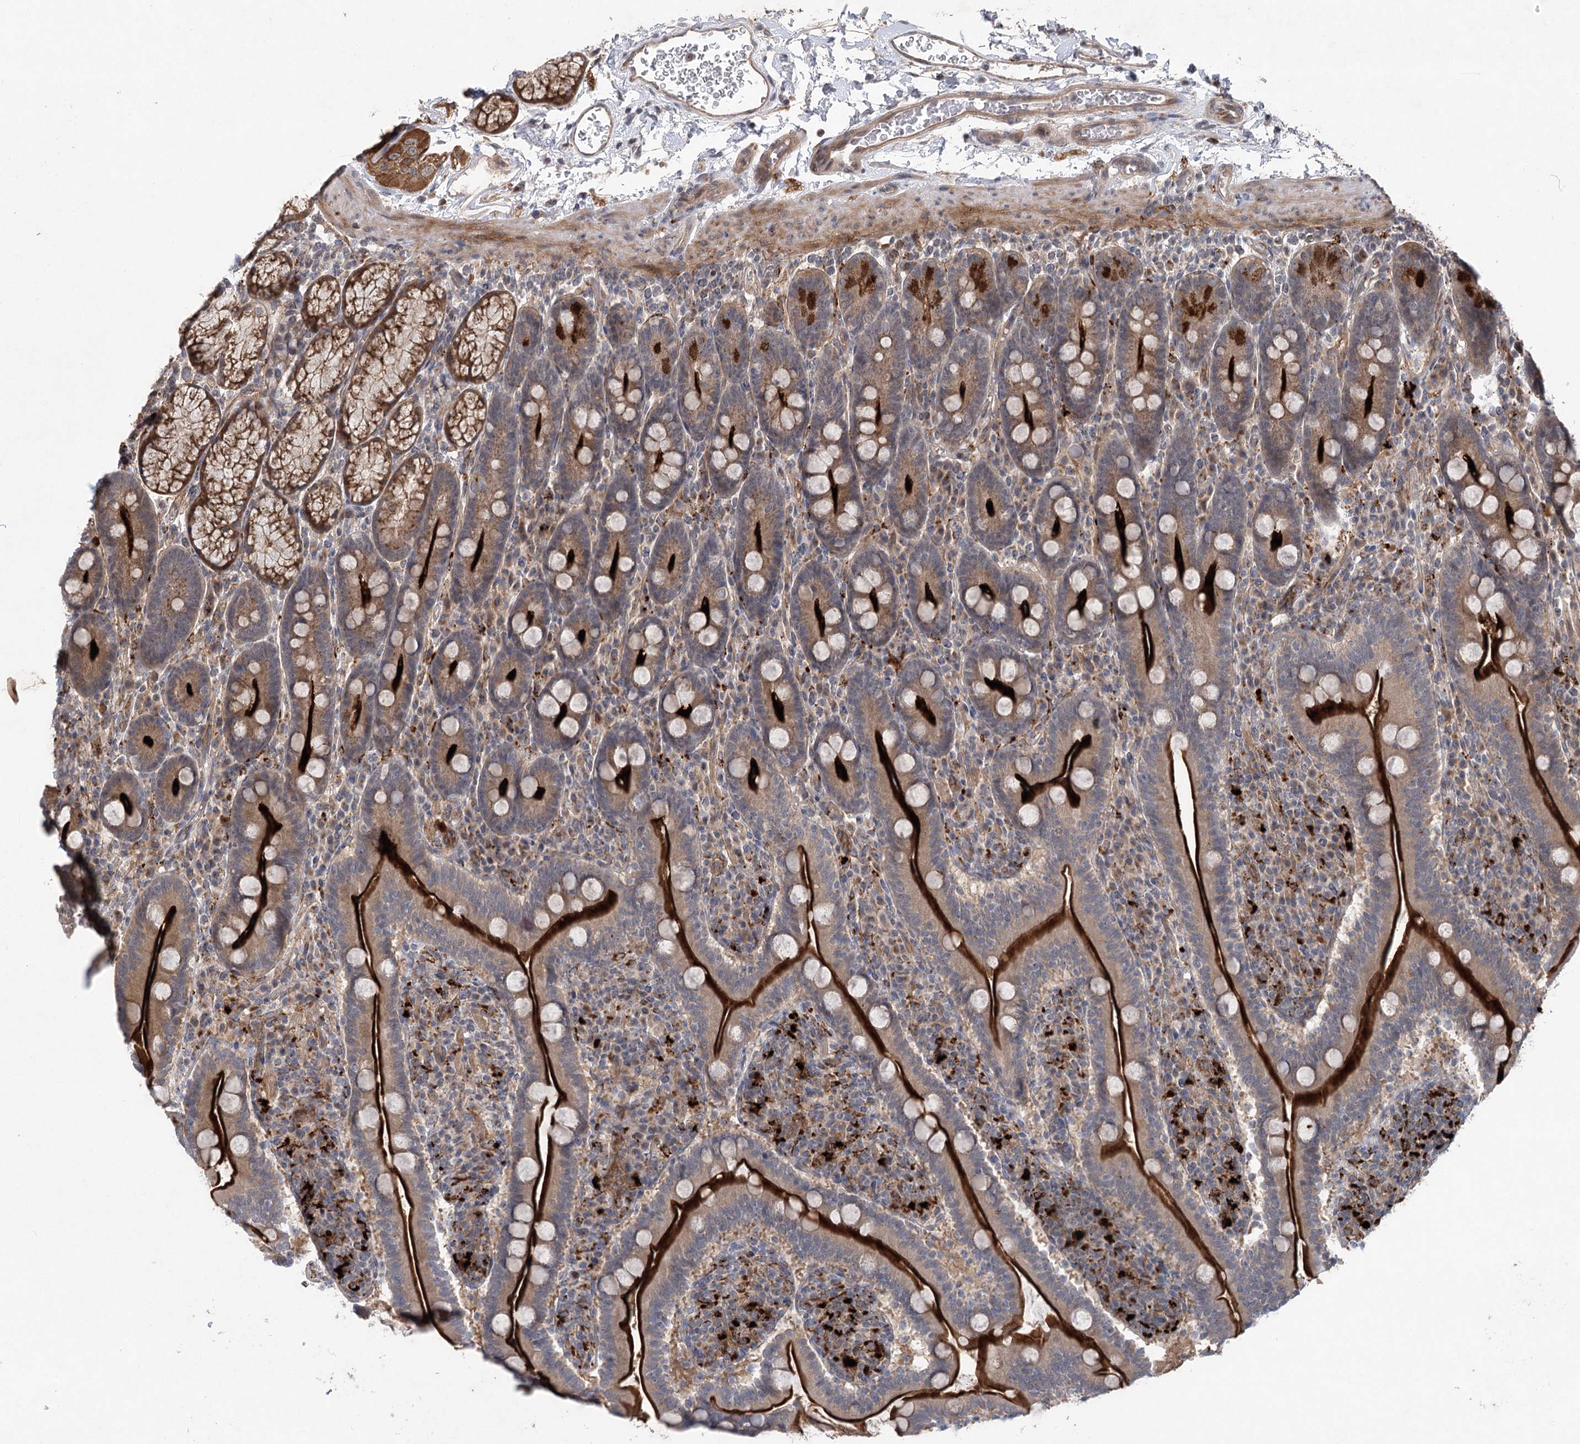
{"staining": {"intensity": "strong", "quantity": ">75%", "location": "cytoplasmic/membranous"}, "tissue": "duodenum", "cell_type": "Glandular cells", "image_type": "normal", "snomed": [{"axis": "morphology", "description": "Normal tissue, NOS"}, {"axis": "topography", "description": "Duodenum"}], "caption": "Glandular cells demonstrate high levels of strong cytoplasmic/membranous expression in approximately >75% of cells in benign duodenum.", "gene": "METTL24", "patient": {"sex": "male", "age": 35}}